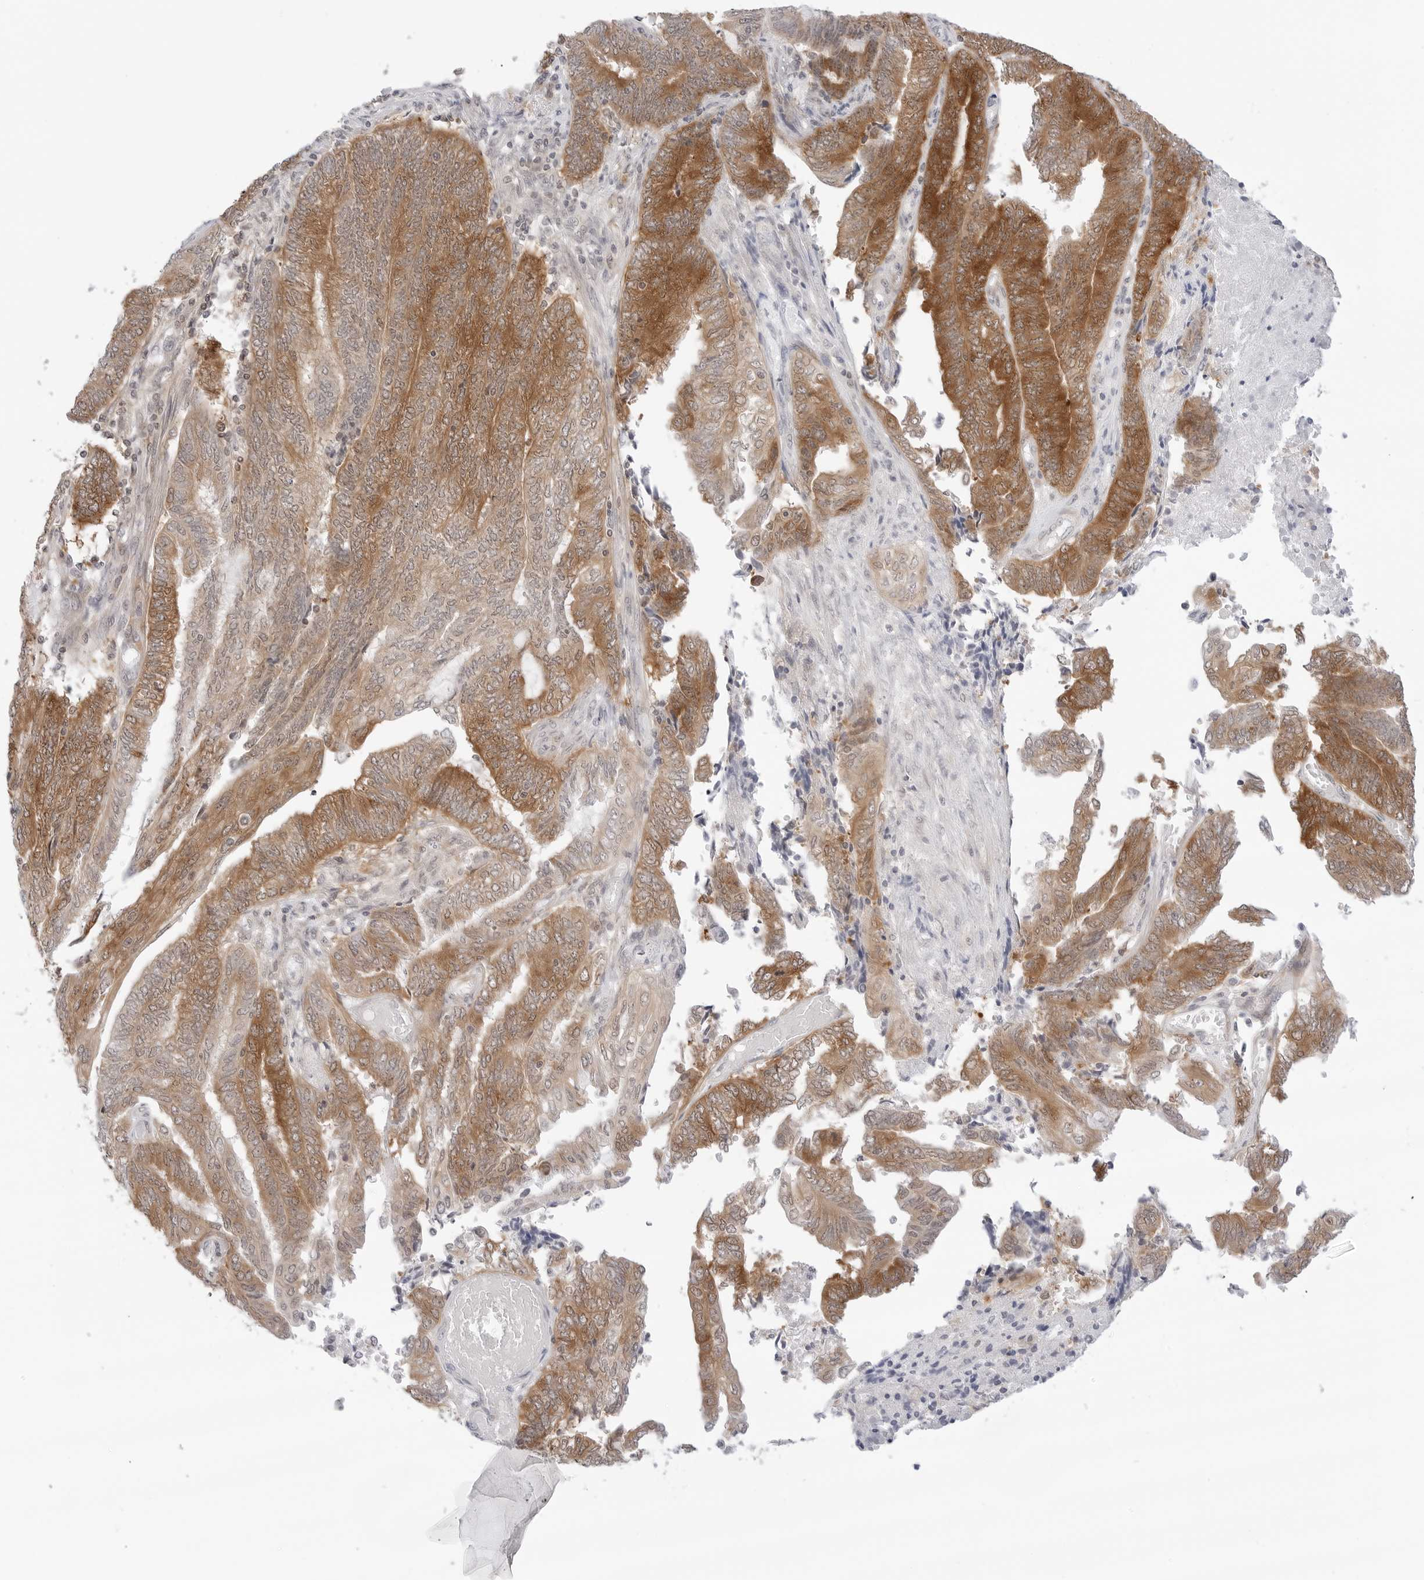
{"staining": {"intensity": "strong", "quantity": "25%-75%", "location": "cytoplasmic/membranous"}, "tissue": "endometrial cancer", "cell_type": "Tumor cells", "image_type": "cancer", "snomed": [{"axis": "morphology", "description": "Adenocarcinoma, NOS"}, {"axis": "topography", "description": "Uterus"}, {"axis": "topography", "description": "Endometrium"}], "caption": "A high-resolution photomicrograph shows IHC staining of adenocarcinoma (endometrial), which shows strong cytoplasmic/membranous positivity in about 25%-75% of tumor cells.", "gene": "NUDC", "patient": {"sex": "female", "age": 70}}